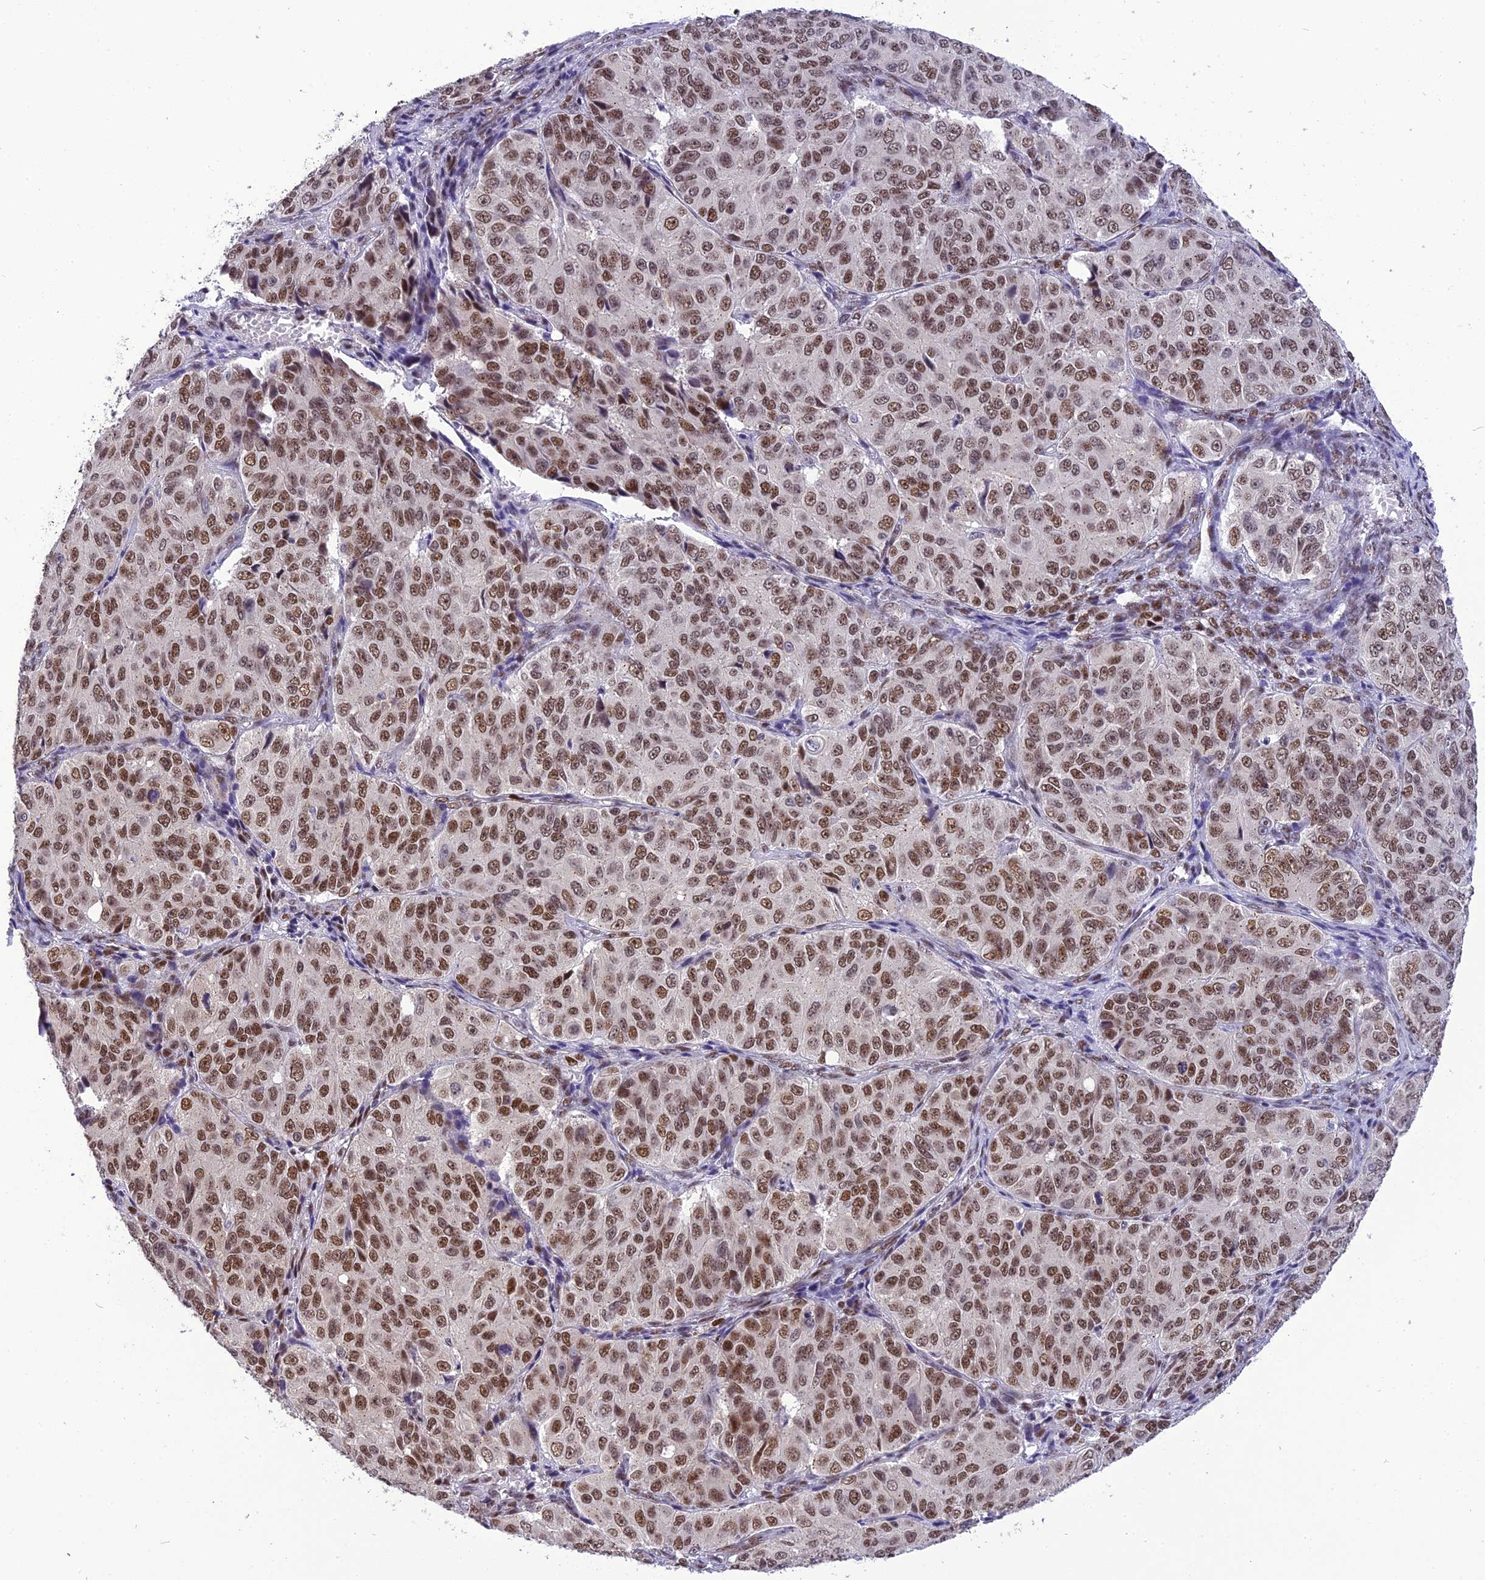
{"staining": {"intensity": "moderate", "quantity": ">75%", "location": "nuclear"}, "tissue": "ovarian cancer", "cell_type": "Tumor cells", "image_type": "cancer", "snomed": [{"axis": "morphology", "description": "Carcinoma, endometroid"}, {"axis": "topography", "description": "Ovary"}], "caption": "Endometroid carcinoma (ovarian) stained for a protein (brown) shows moderate nuclear positive staining in about >75% of tumor cells.", "gene": "IRF2BP1", "patient": {"sex": "female", "age": 51}}